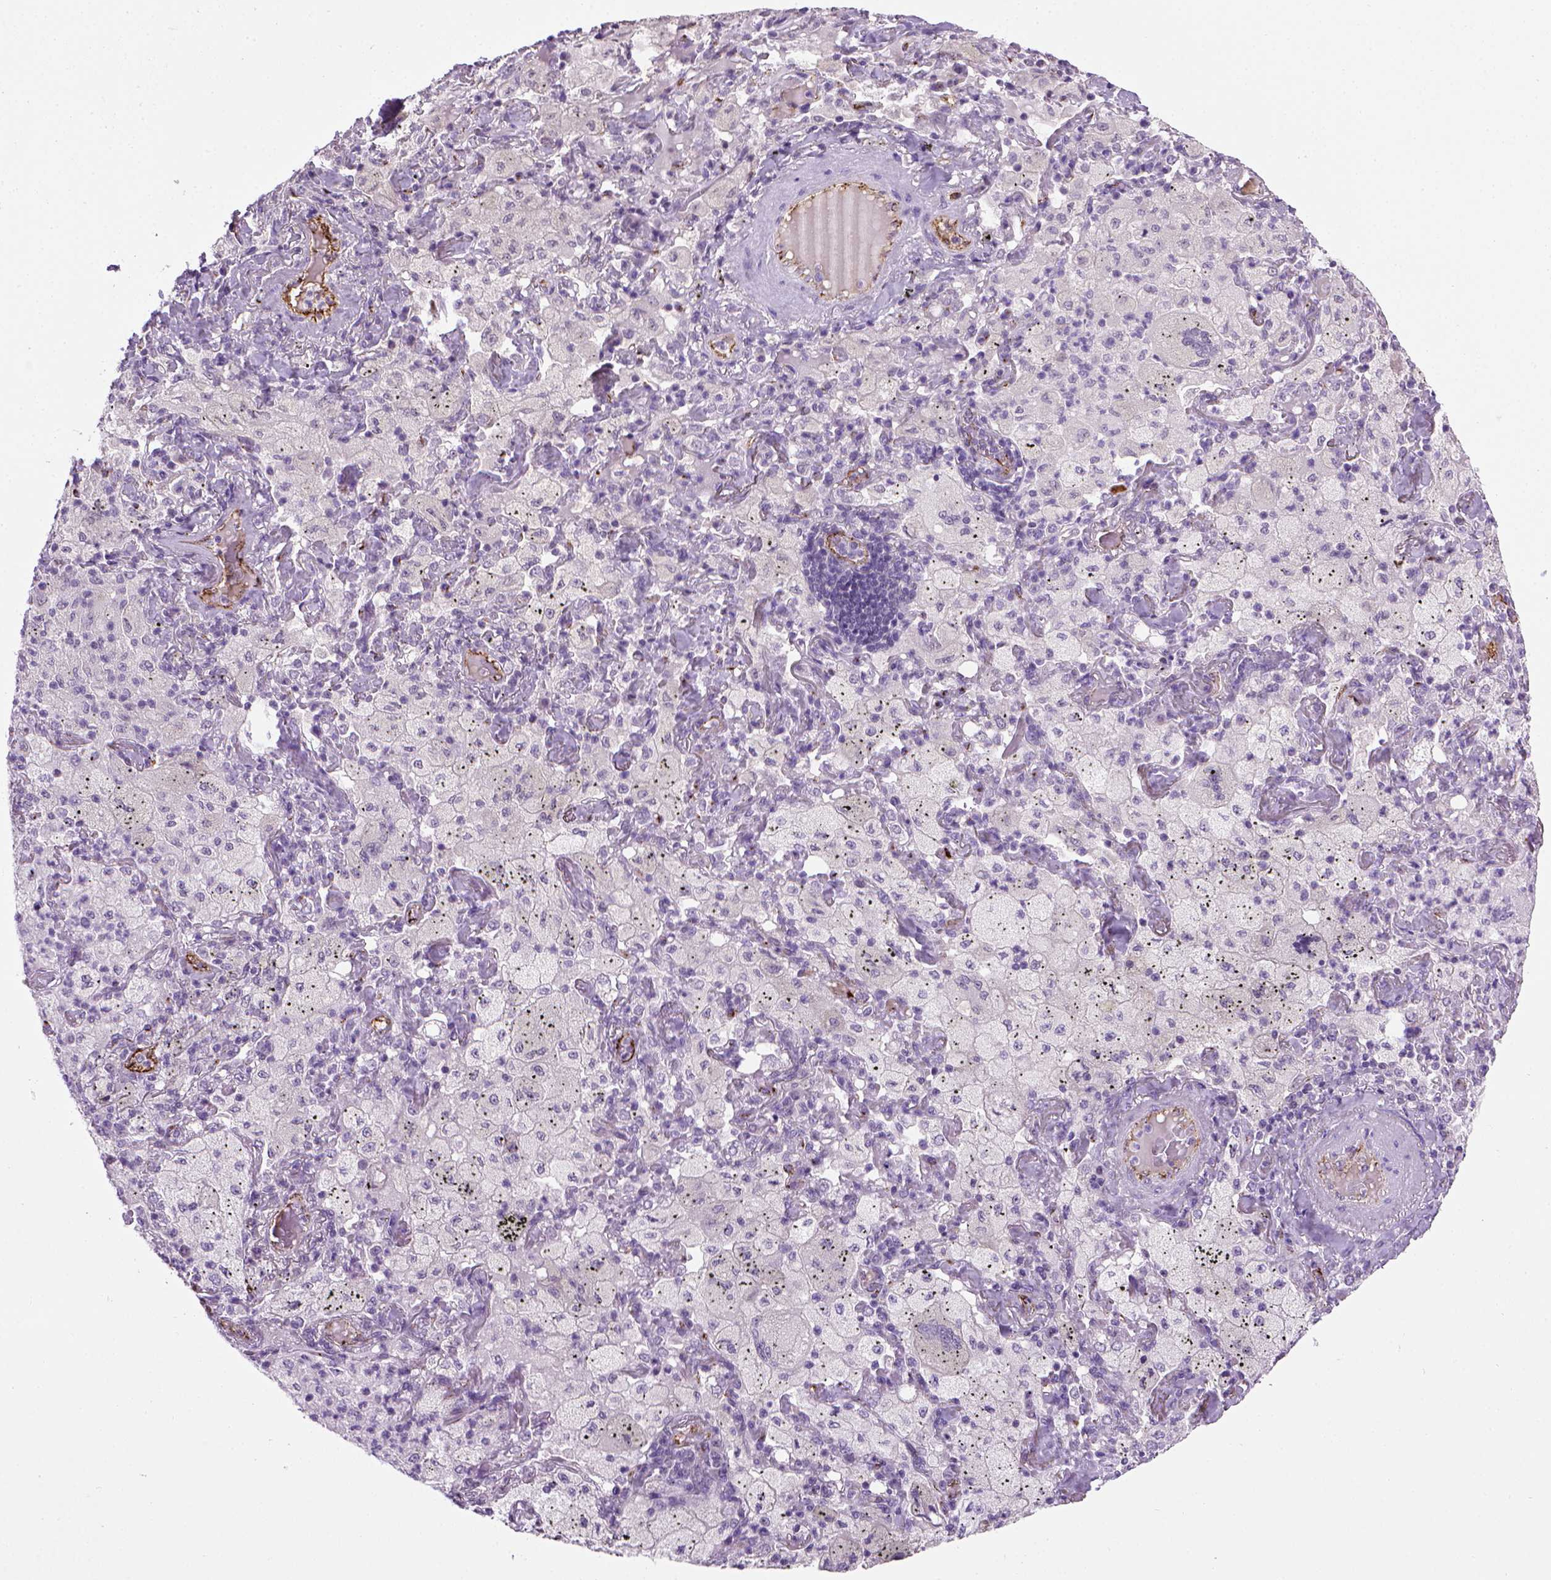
{"staining": {"intensity": "negative", "quantity": "none", "location": "none"}, "tissue": "lung cancer", "cell_type": "Tumor cells", "image_type": "cancer", "snomed": [{"axis": "morphology", "description": "Adenocarcinoma, NOS"}, {"axis": "topography", "description": "Lung"}], "caption": "Immunohistochemistry micrograph of adenocarcinoma (lung) stained for a protein (brown), which reveals no staining in tumor cells.", "gene": "VWF", "patient": {"sex": "female", "age": 73}}